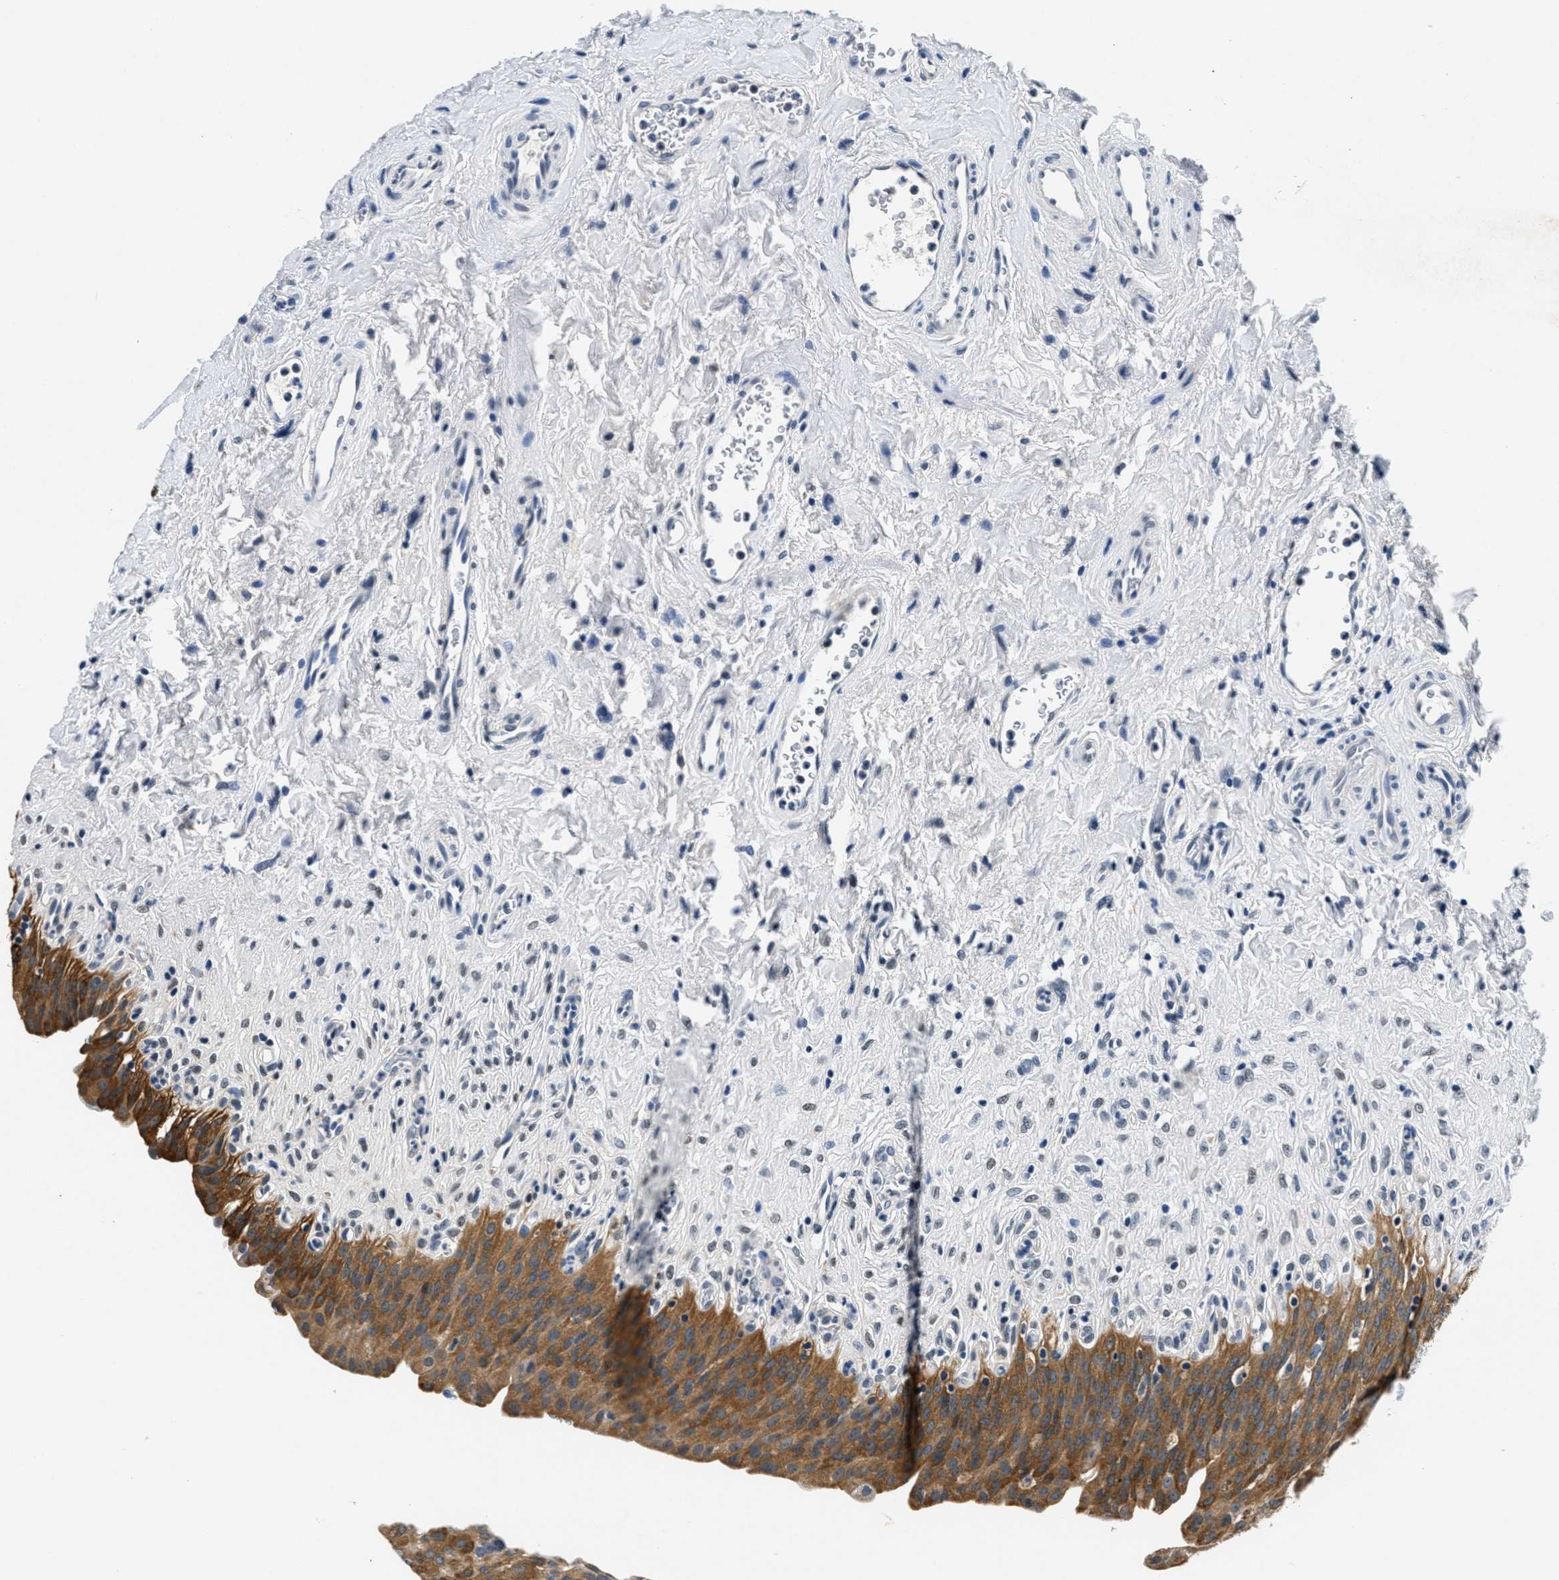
{"staining": {"intensity": "moderate", "quantity": ">75%", "location": "cytoplasmic/membranous"}, "tissue": "urinary bladder", "cell_type": "Urothelial cells", "image_type": "normal", "snomed": [{"axis": "morphology", "description": "Urothelial carcinoma, High grade"}, {"axis": "topography", "description": "Urinary bladder"}], "caption": "This micrograph reveals immunohistochemistry (IHC) staining of normal urinary bladder, with medium moderate cytoplasmic/membranous expression in about >75% of urothelial cells.", "gene": "HS3ST2", "patient": {"sex": "male", "age": 46}}